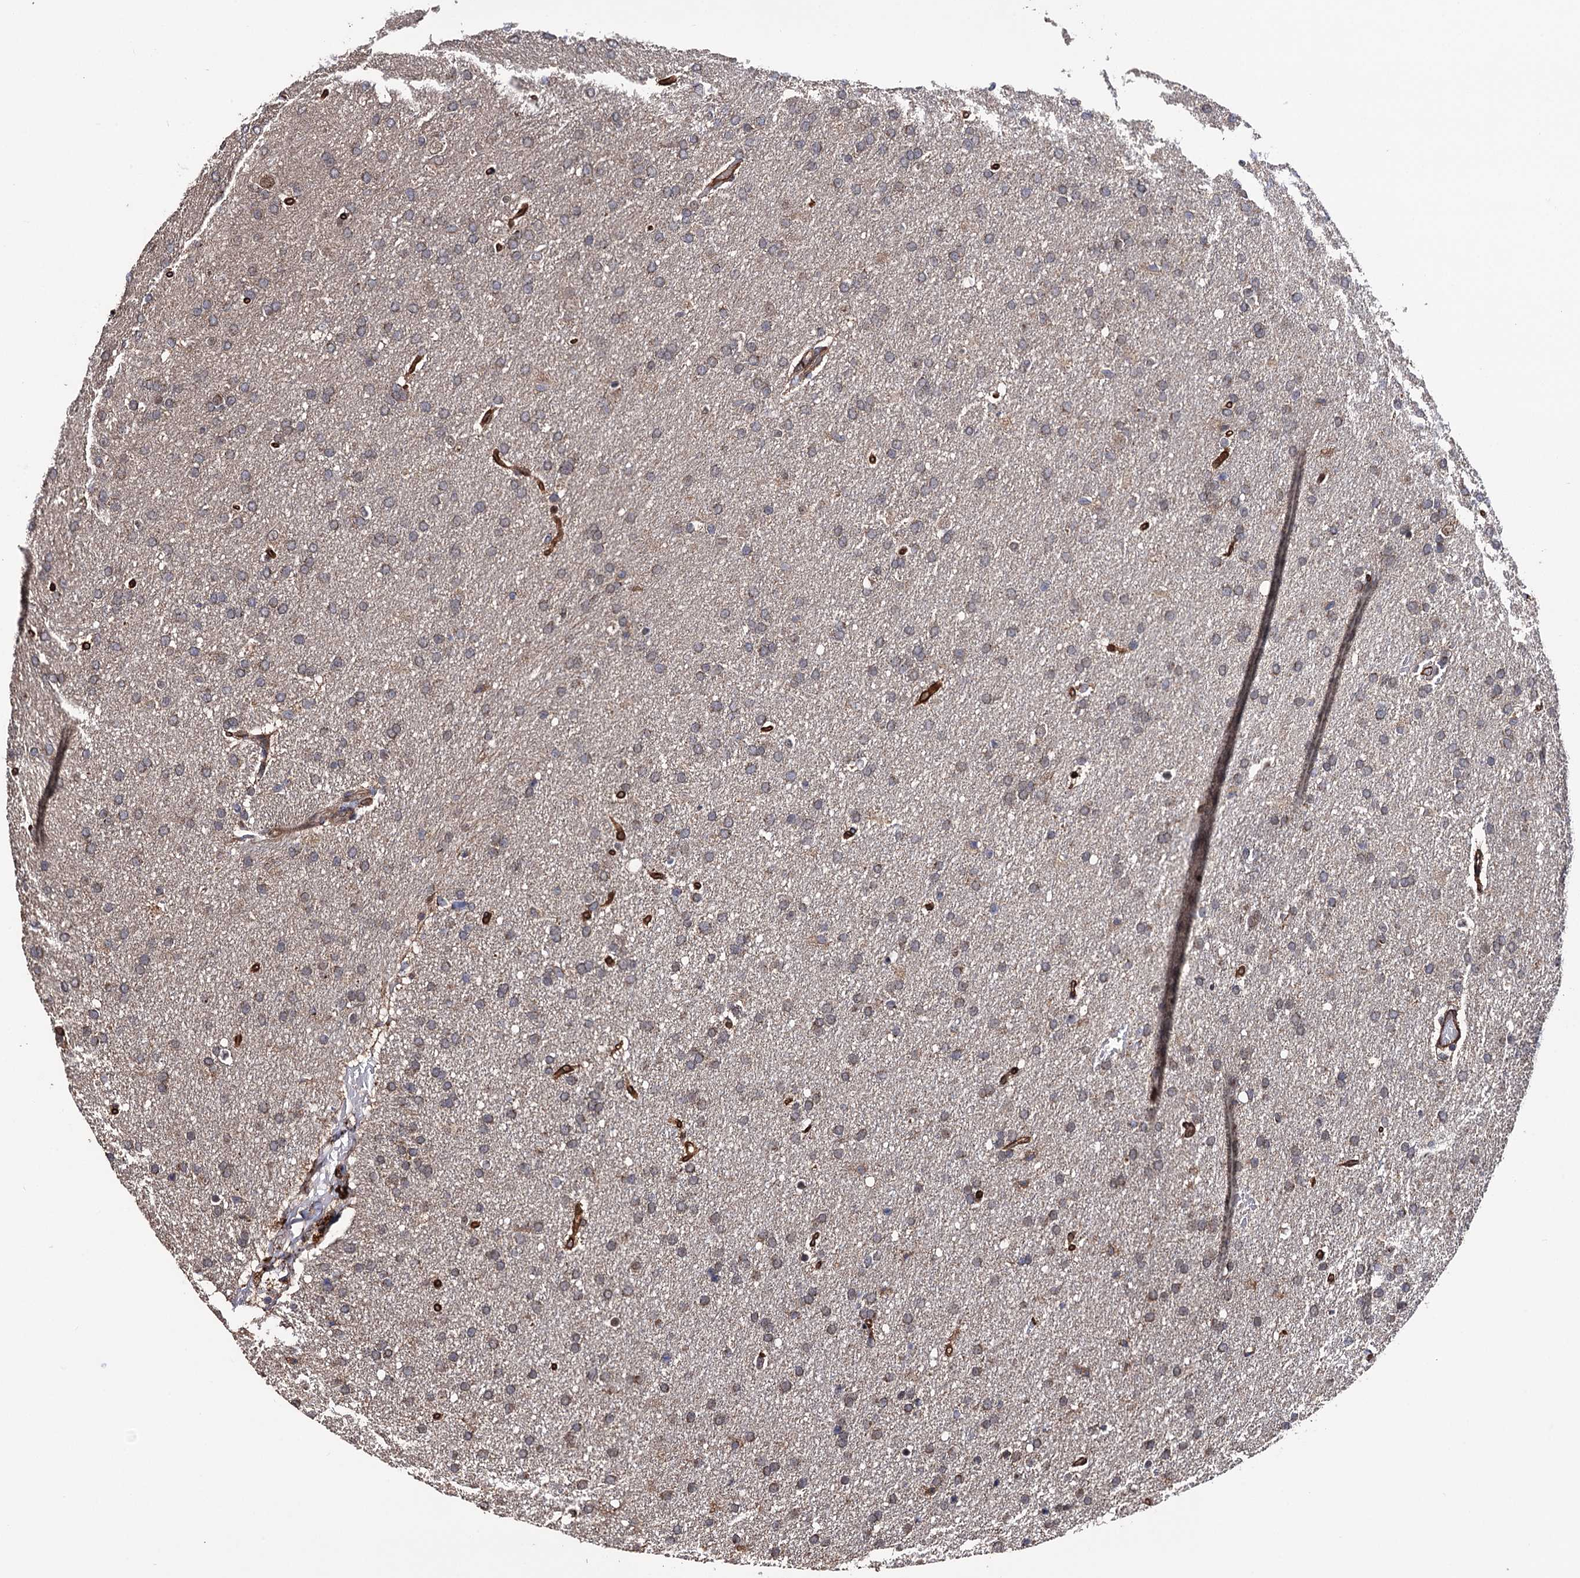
{"staining": {"intensity": "negative", "quantity": "none", "location": "none"}, "tissue": "glioma", "cell_type": "Tumor cells", "image_type": "cancer", "snomed": [{"axis": "morphology", "description": "Glioma, malignant, High grade"}, {"axis": "topography", "description": "Brain"}], "caption": "High power microscopy histopathology image of an immunohistochemistry image of glioma, revealing no significant expression in tumor cells. Nuclei are stained in blue.", "gene": "LRRC63", "patient": {"sex": "male", "age": 72}}